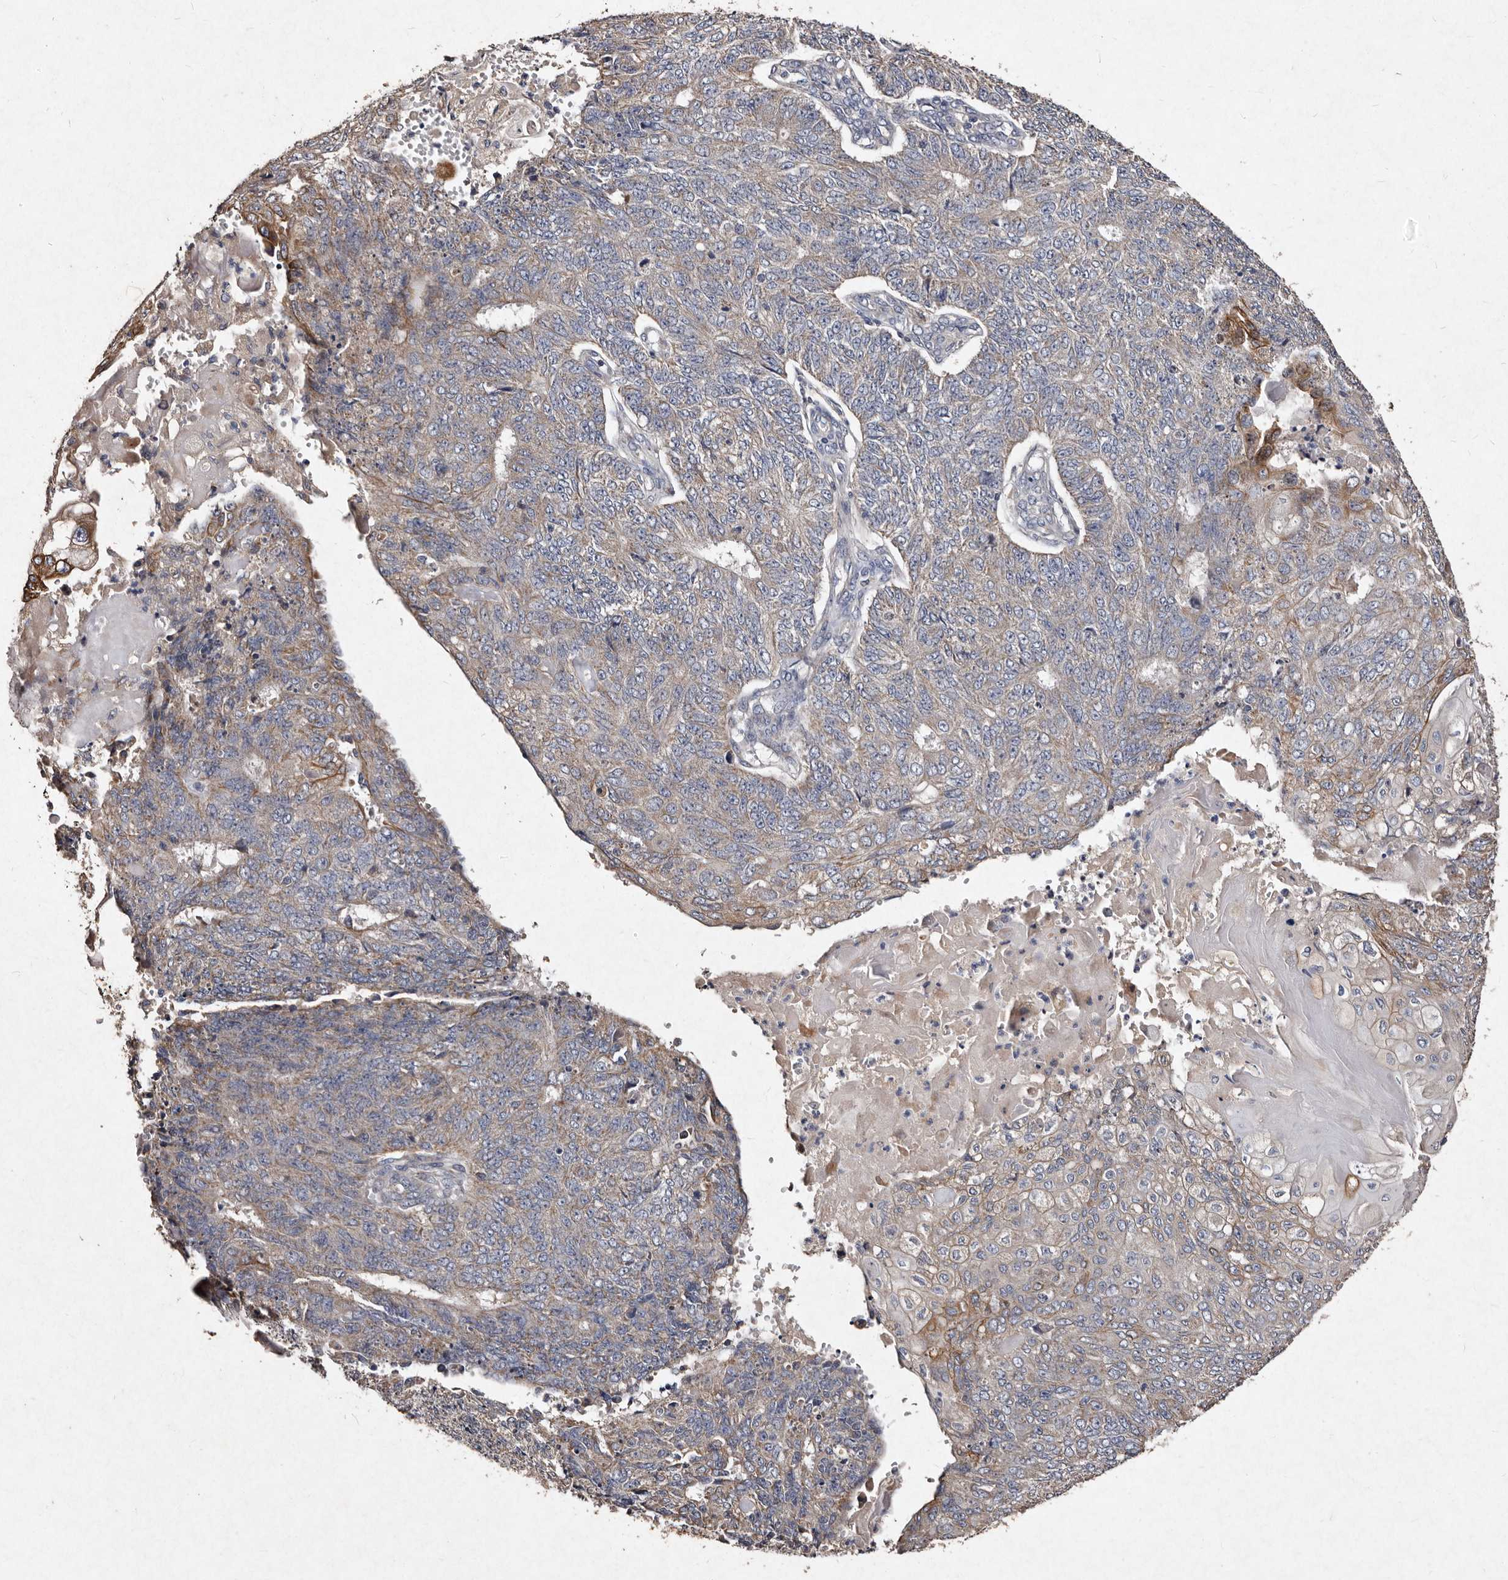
{"staining": {"intensity": "moderate", "quantity": "<25%", "location": "cytoplasmic/membranous"}, "tissue": "endometrial cancer", "cell_type": "Tumor cells", "image_type": "cancer", "snomed": [{"axis": "morphology", "description": "Adenocarcinoma, NOS"}, {"axis": "topography", "description": "Endometrium"}], "caption": "A photomicrograph of adenocarcinoma (endometrial) stained for a protein shows moderate cytoplasmic/membranous brown staining in tumor cells. (IHC, brightfield microscopy, high magnification).", "gene": "TFB1M", "patient": {"sex": "female", "age": 32}}